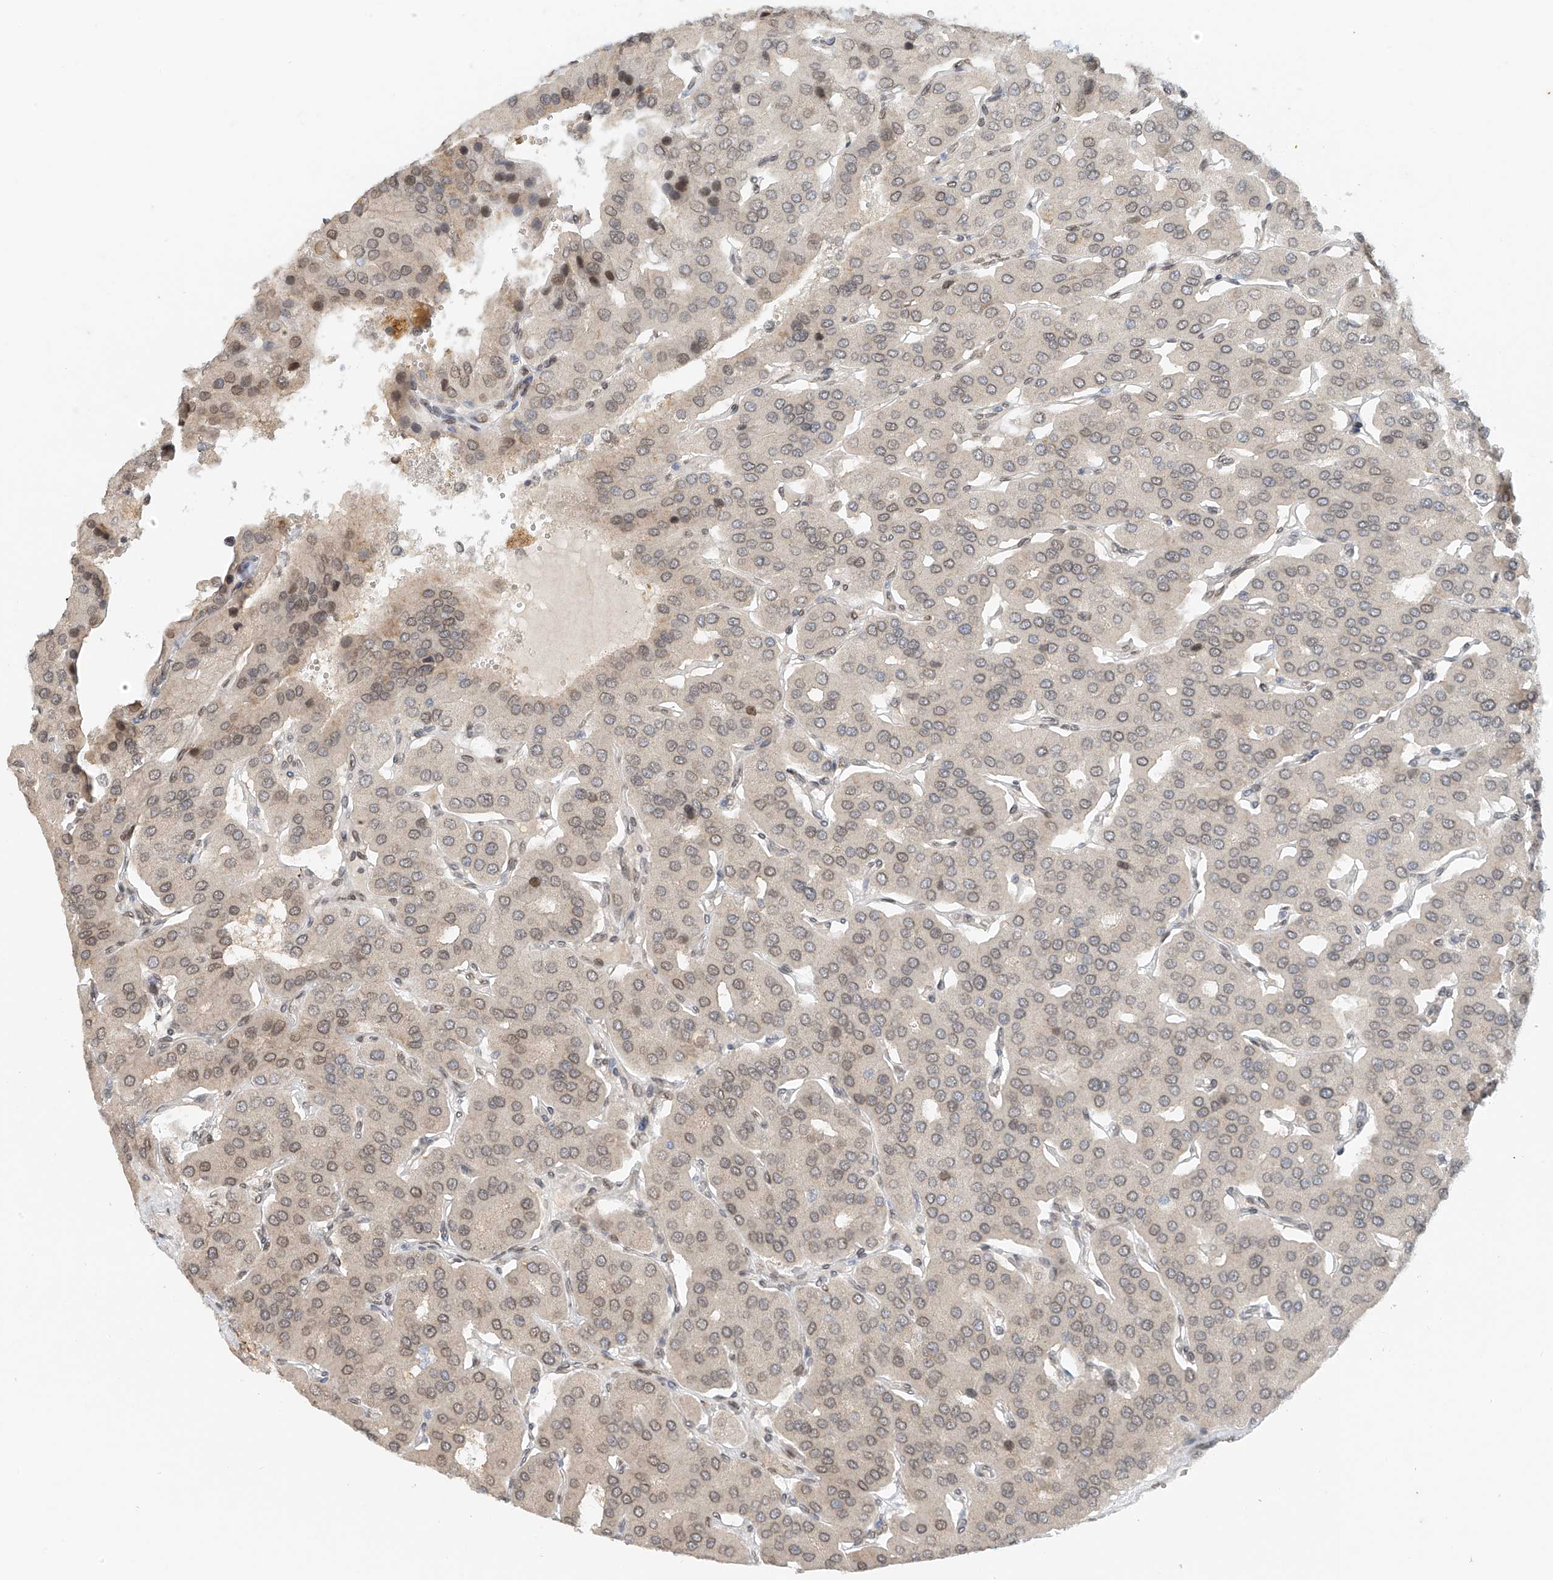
{"staining": {"intensity": "moderate", "quantity": "25%-75%", "location": "cytoplasmic/membranous,nuclear"}, "tissue": "parathyroid gland", "cell_type": "Glandular cells", "image_type": "normal", "snomed": [{"axis": "morphology", "description": "Normal tissue, NOS"}, {"axis": "morphology", "description": "Adenoma, NOS"}, {"axis": "topography", "description": "Parathyroid gland"}], "caption": "About 25%-75% of glandular cells in benign parathyroid gland reveal moderate cytoplasmic/membranous,nuclear protein staining as visualized by brown immunohistochemical staining.", "gene": "STARD9", "patient": {"sex": "female", "age": 86}}